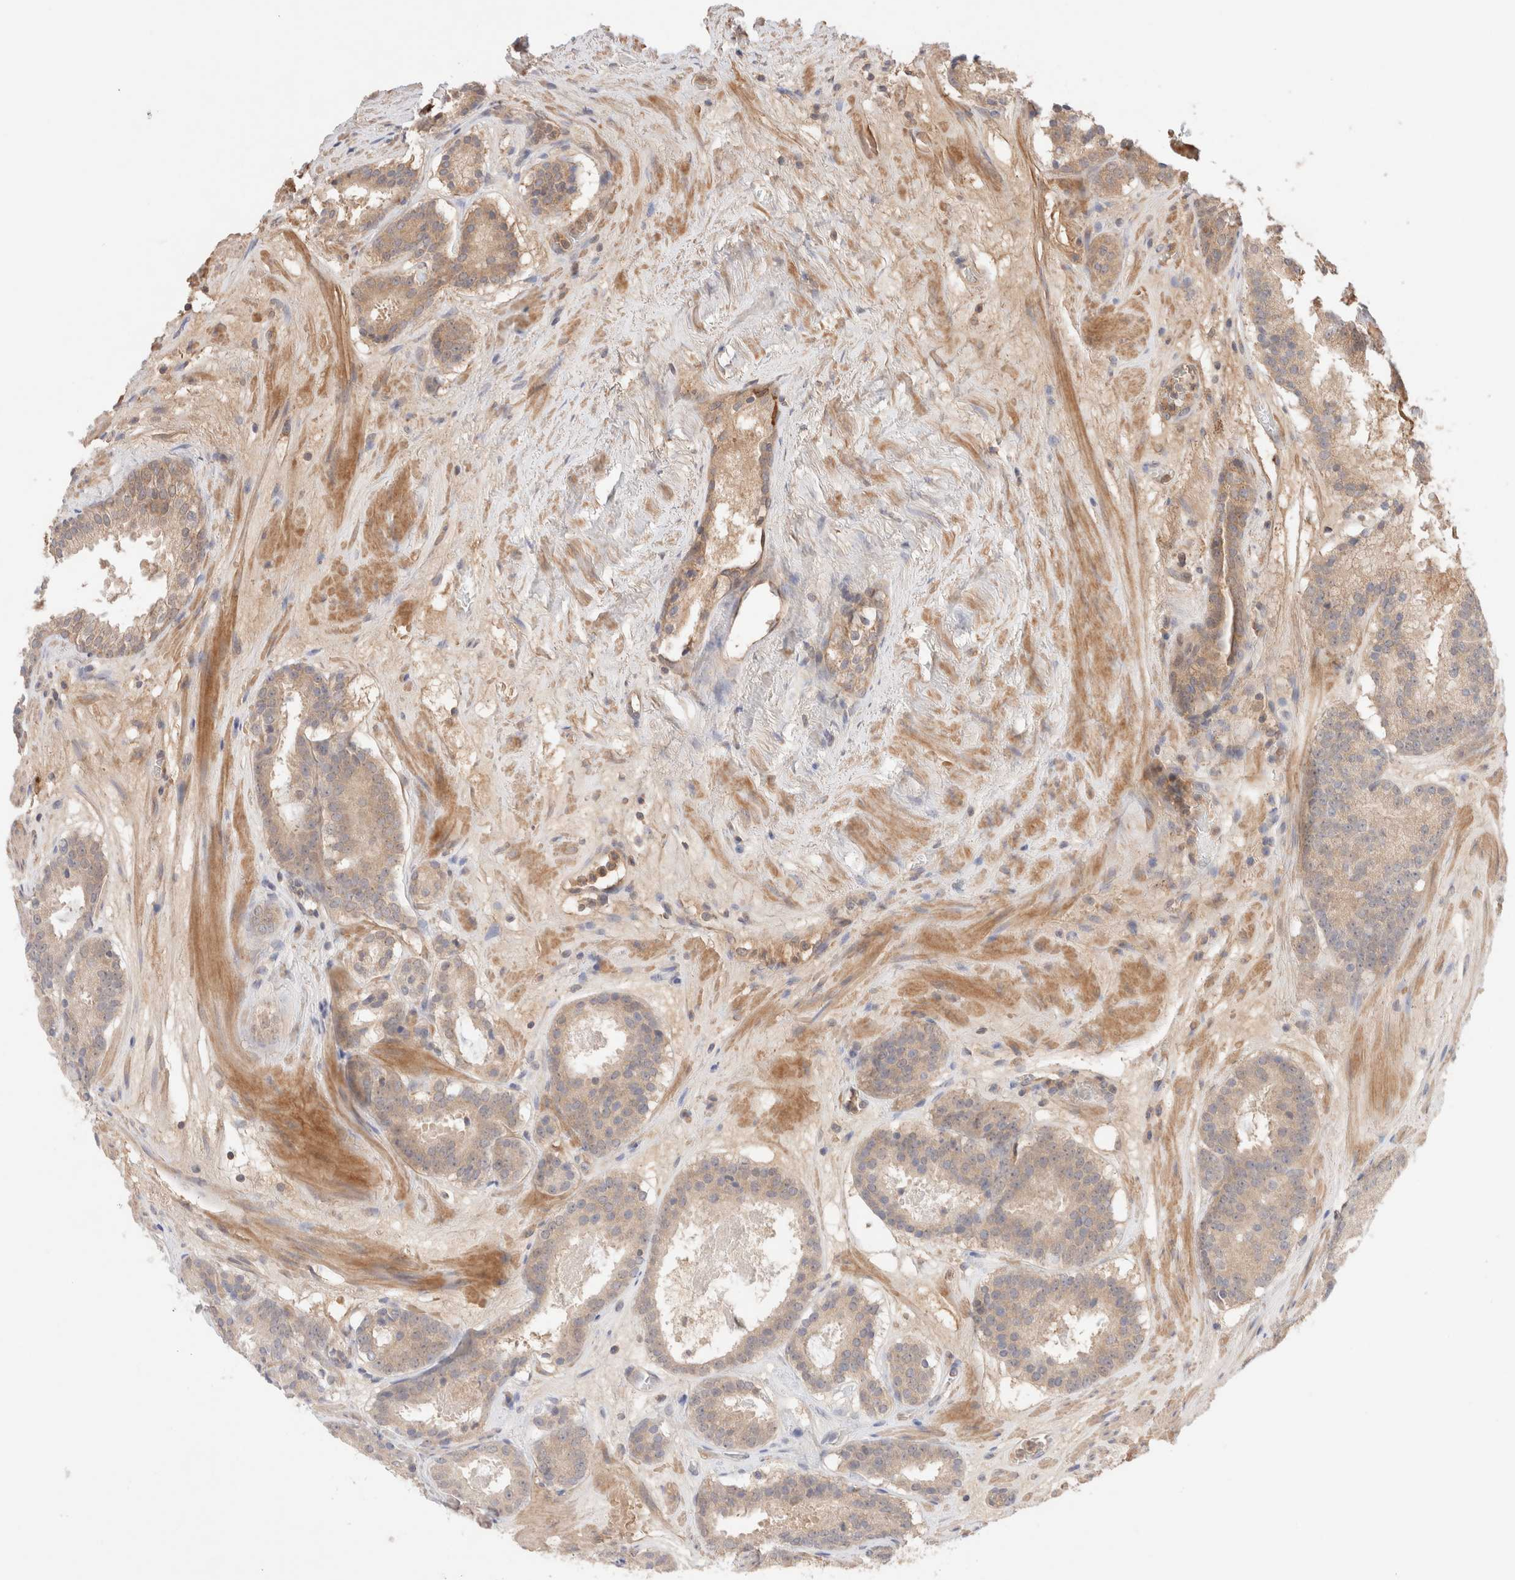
{"staining": {"intensity": "weak", "quantity": ">75%", "location": "cytoplasmic/membranous"}, "tissue": "prostate cancer", "cell_type": "Tumor cells", "image_type": "cancer", "snomed": [{"axis": "morphology", "description": "Adenocarcinoma, Low grade"}, {"axis": "topography", "description": "Prostate"}], "caption": "Weak cytoplasmic/membranous protein expression is appreciated in about >75% of tumor cells in prostate cancer (adenocarcinoma (low-grade)). (brown staining indicates protein expression, while blue staining denotes nuclei).", "gene": "CARNMT1", "patient": {"sex": "male", "age": 69}}